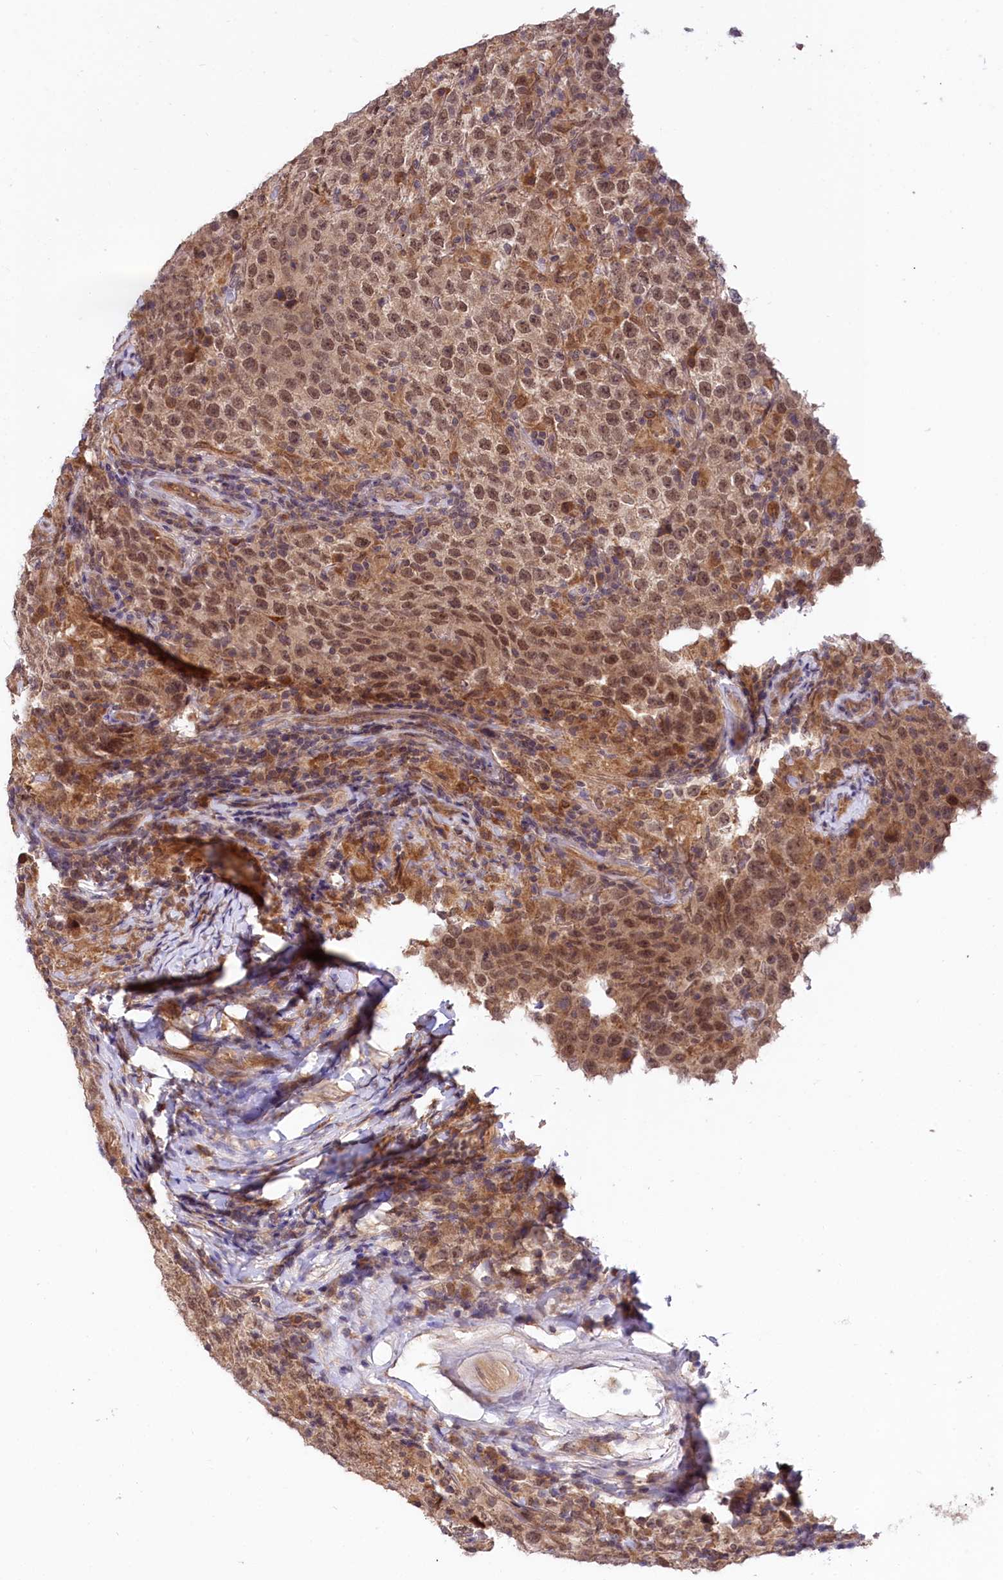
{"staining": {"intensity": "moderate", "quantity": ">75%", "location": "cytoplasmic/membranous,nuclear"}, "tissue": "testis cancer", "cell_type": "Tumor cells", "image_type": "cancer", "snomed": [{"axis": "morphology", "description": "Normal tissue, NOS"}, {"axis": "morphology", "description": "Urothelial carcinoma, High grade"}, {"axis": "morphology", "description": "Seminoma, NOS"}, {"axis": "morphology", "description": "Carcinoma, Embryonal, NOS"}, {"axis": "topography", "description": "Urinary bladder"}, {"axis": "topography", "description": "Testis"}], "caption": "Protein analysis of testis cancer tissue shows moderate cytoplasmic/membranous and nuclear staining in about >75% of tumor cells. Nuclei are stained in blue.", "gene": "UBE3A", "patient": {"sex": "male", "age": 41}}